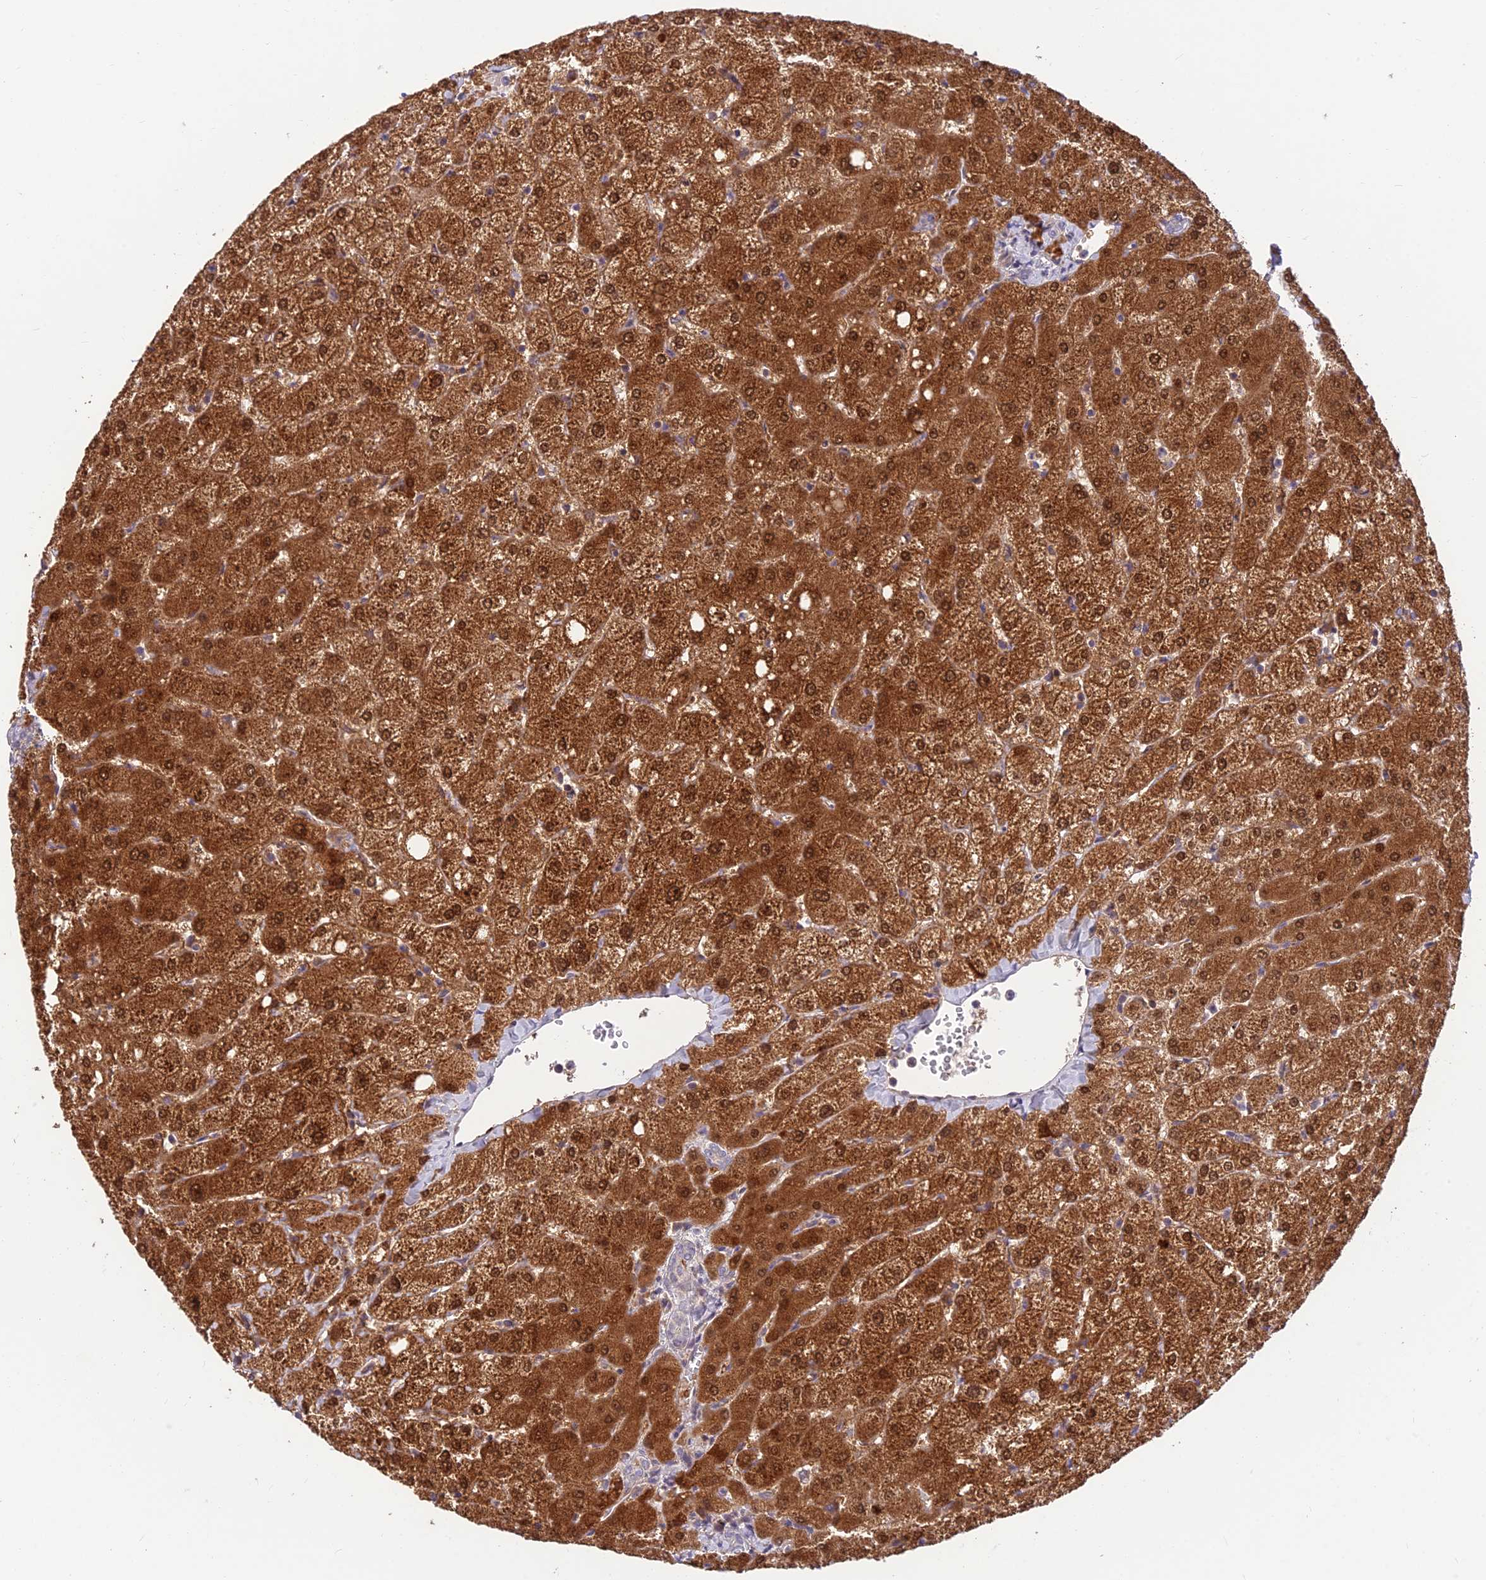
{"staining": {"intensity": "weak", "quantity": "<25%", "location": "cytoplasmic/membranous"}, "tissue": "liver", "cell_type": "Cholangiocytes", "image_type": "normal", "snomed": [{"axis": "morphology", "description": "Normal tissue, NOS"}, {"axis": "topography", "description": "Liver"}], "caption": "The IHC image has no significant positivity in cholangiocytes of liver. (DAB immunohistochemistry visualized using brightfield microscopy, high magnification).", "gene": "ASPDH", "patient": {"sex": "female", "age": 54}}